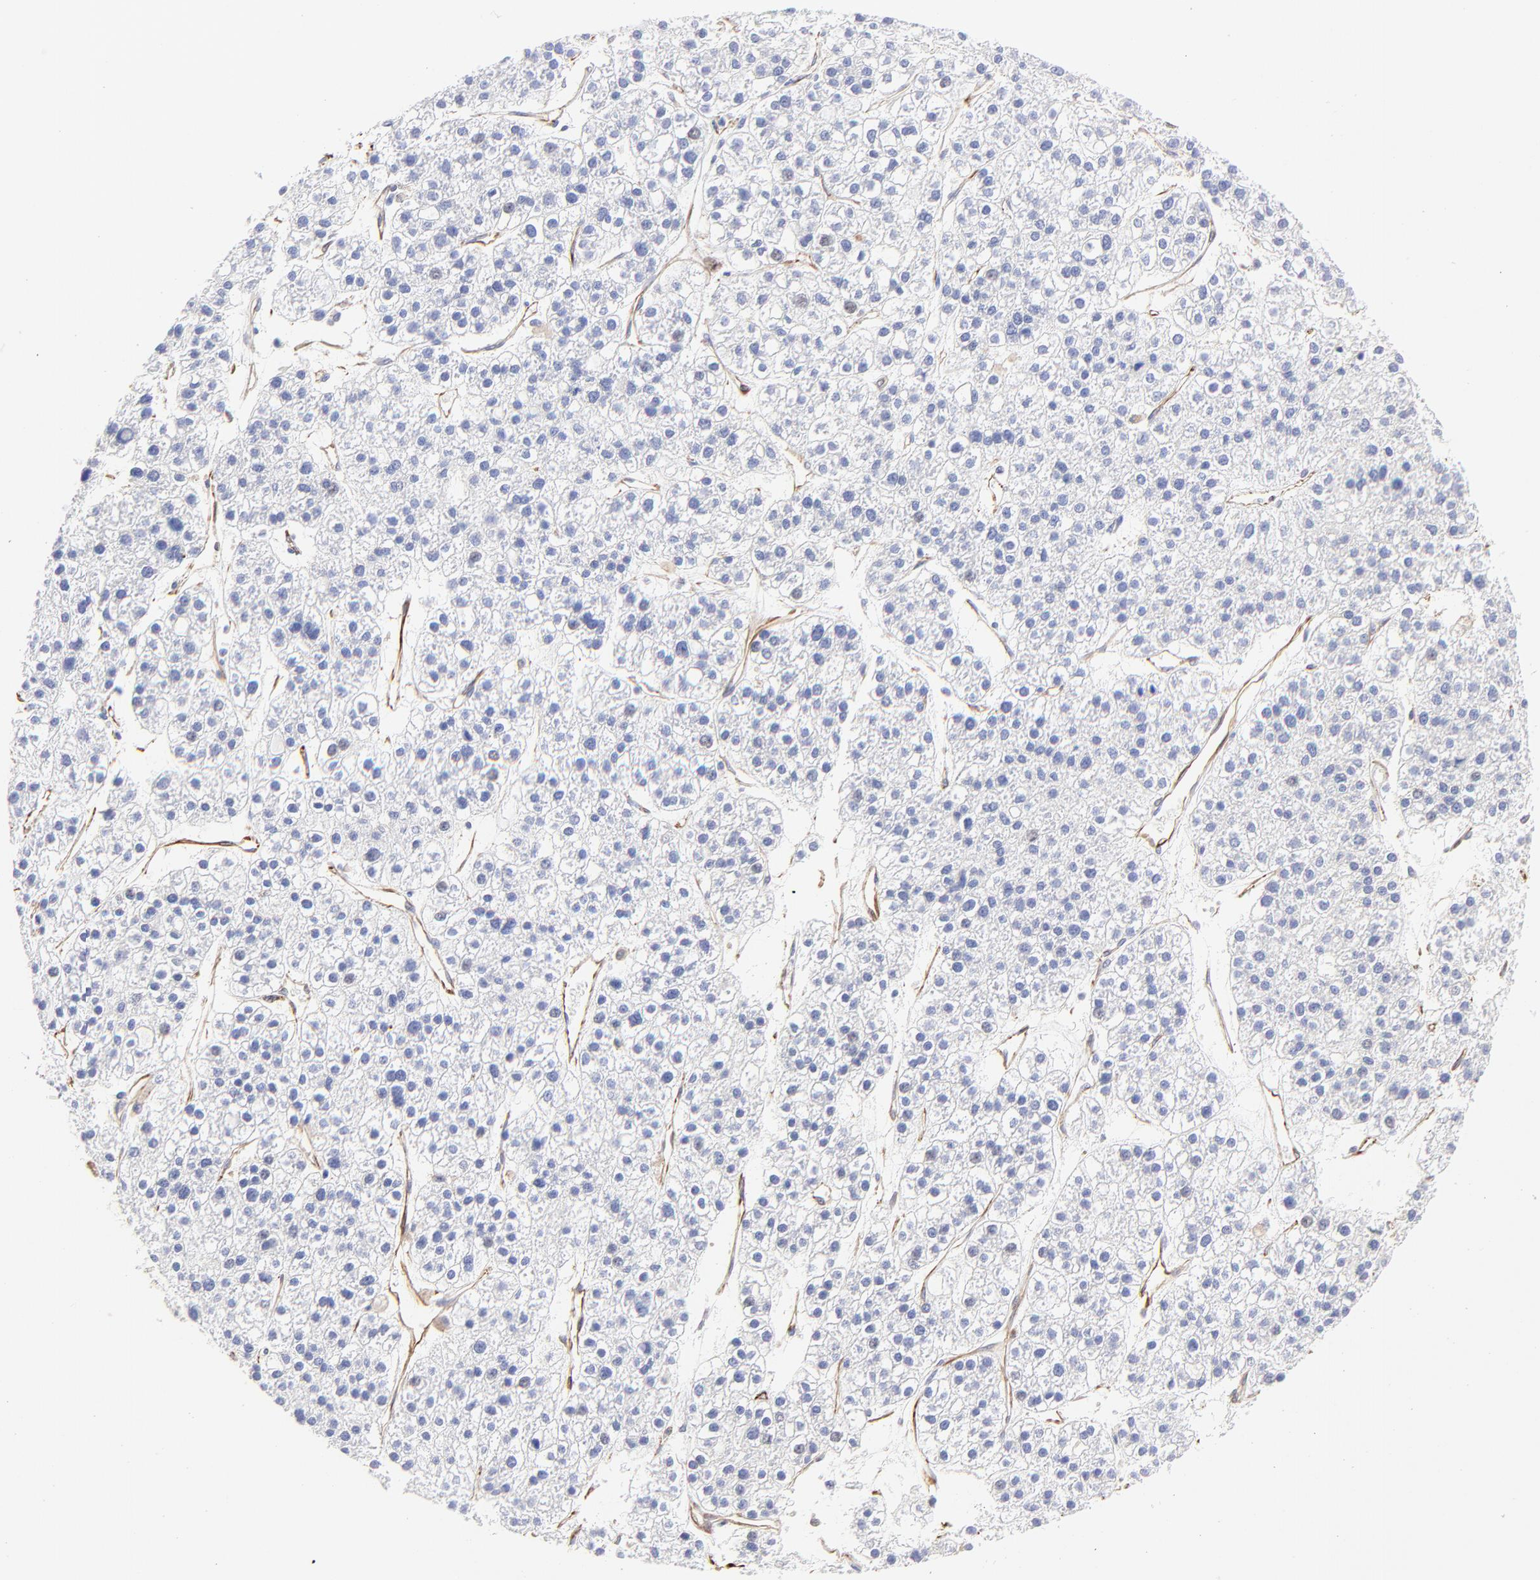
{"staining": {"intensity": "negative", "quantity": "none", "location": "none"}, "tissue": "liver cancer", "cell_type": "Tumor cells", "image_type": "cancer", "snomed": [{"axis": "morphology", "description": "Carcinoma, Hepatocellular, NOS"}, {"axis": "topography", "description": "Liver"}], "caption": "Tumor cells are negative for brown protein staining in liver hepatocellular carcinoma. (Immunohistochemistry (ihc), brightfield microscopy, high magnification).", "gene": "COX8C", "patient": {"sex": "female", "age": 85}}